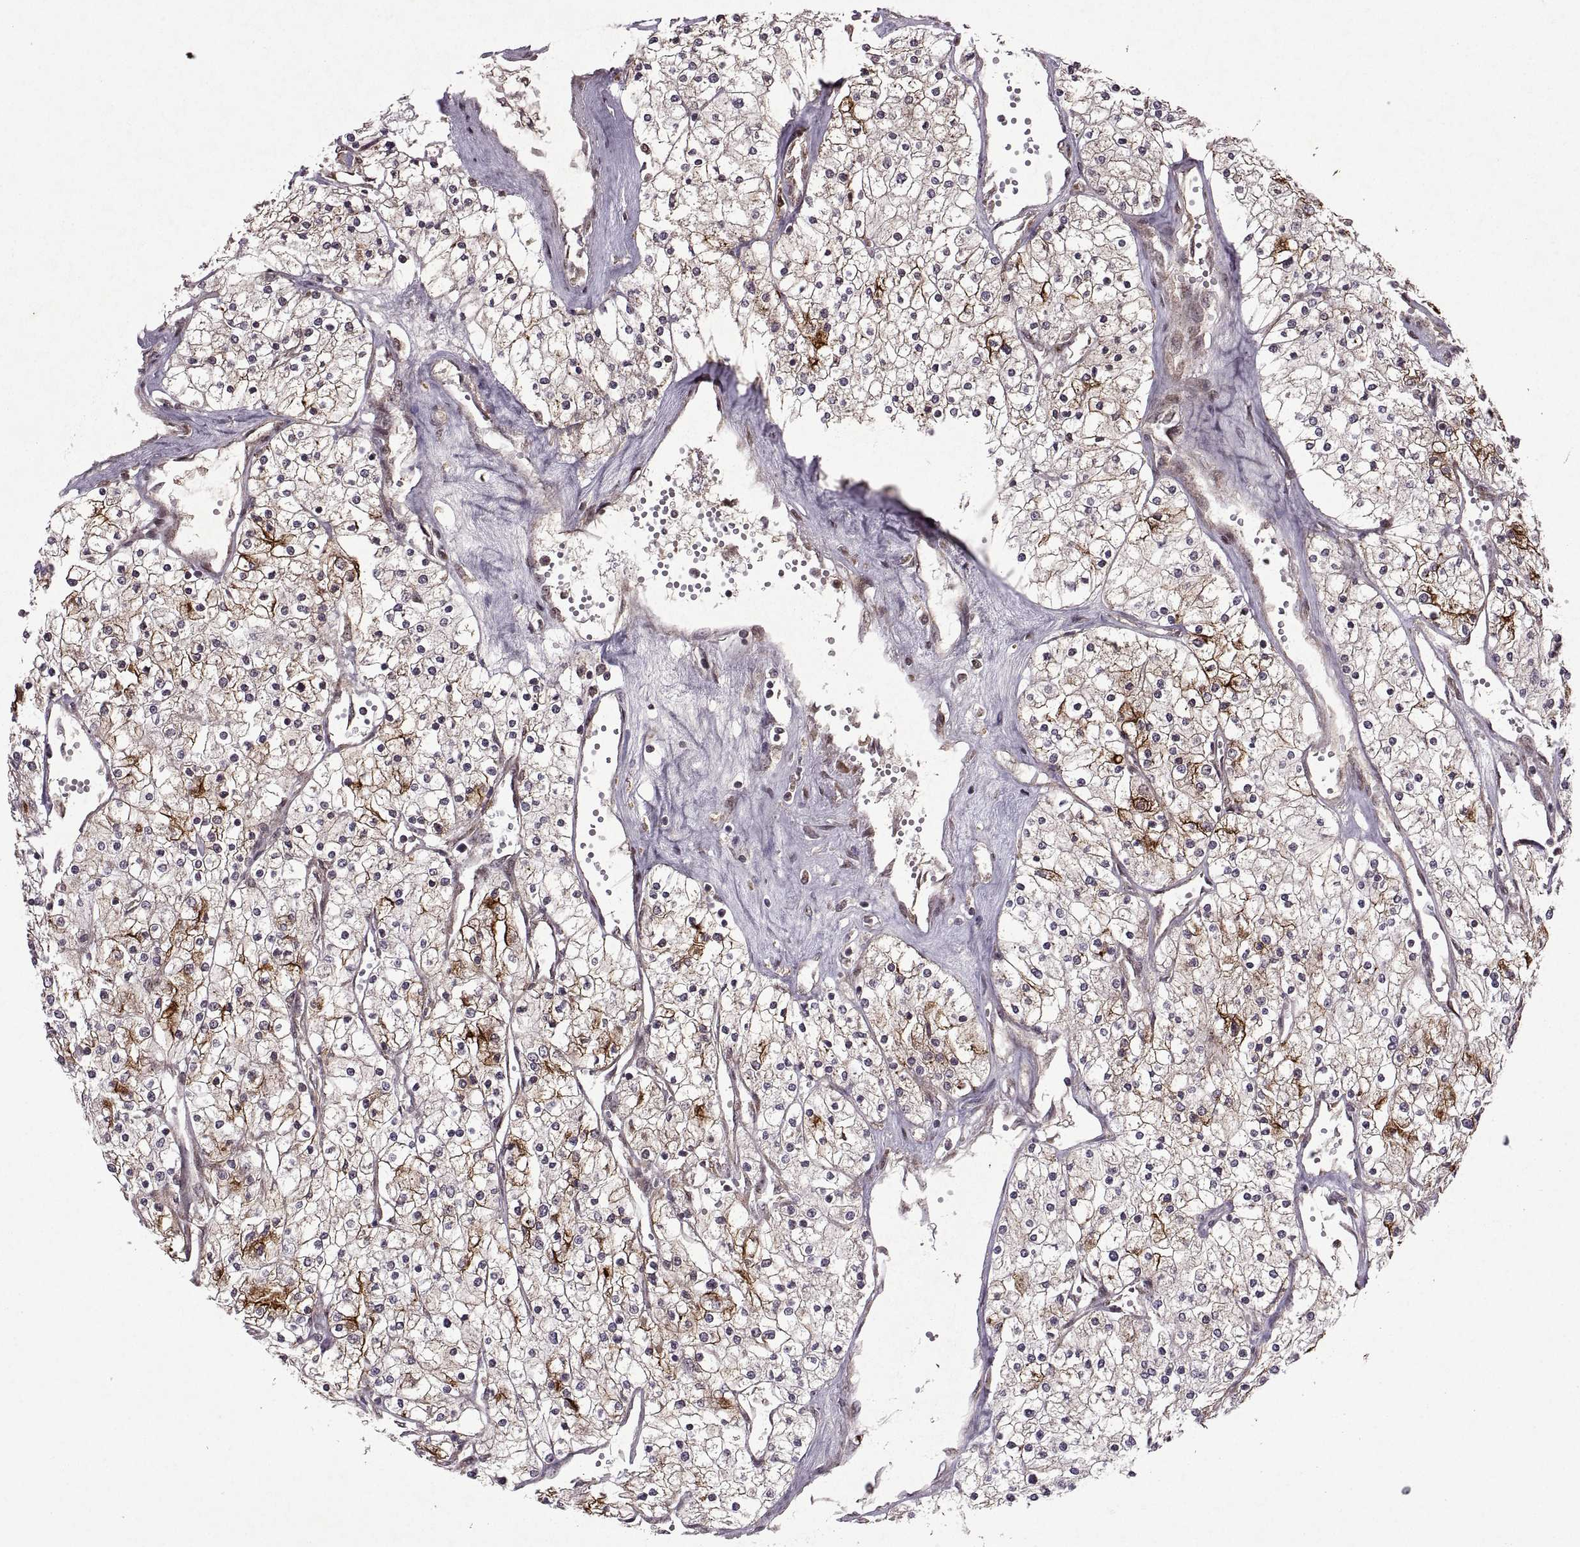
{"staining": {"intensity": "strong", "quantity": "<25%", "location": "cytoplasmic/membranous"}, "tissue": "renal cancer", "cell_type": "Tumor cells", "image_type": "cancer", "snomed": [{"axis": "morphology", "description": "Adenocarcinoma, NOS"}, {"axis": "topography", "description": "Kidney"}], "caption": "Renal adenocarcinoma was stained to show a protein in brown. There is medium levels of strong cytoplasmic/membranous expression in approximately <25% of tumor cells. (DAB (3,3'-diaminobenzidine) IHC with brightfield microscopy, high magnification).", "gene": "PTOV1", "patient": {"sex": "male", "age": 80}}